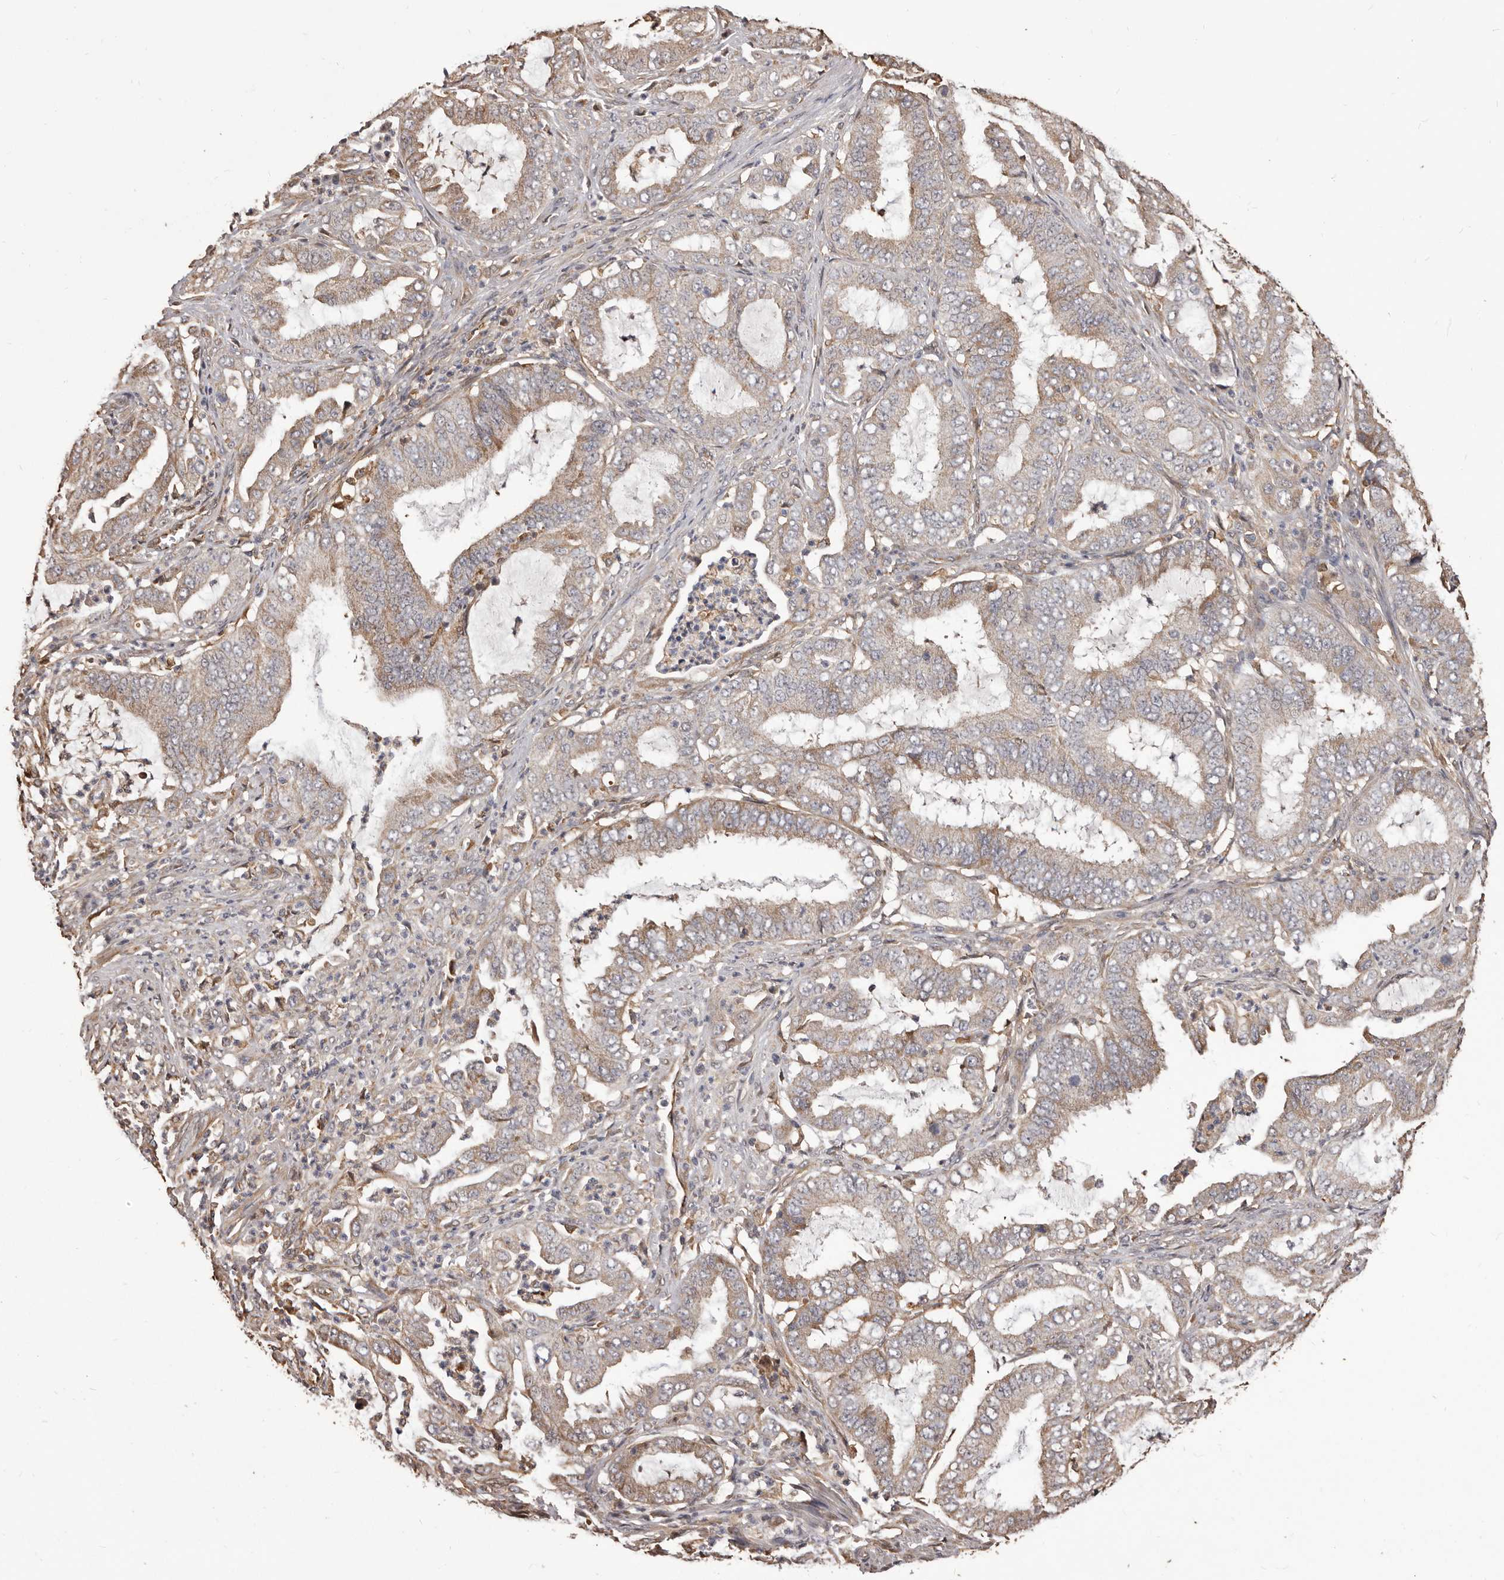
{"staining": {"intensity": "weak", "quantity": "<25%", "location": "cytoplasmic/membranous"}, "tissue": "endometrial cancer", "cell_type": "Tumor cells", "image_type": "cancer", "snomed": [{"axis": "morphology", "description": "Adenocarcinoma, NOS"}, {"axis": "topography", "description": "Endometrium"}], "caption": "Tumor cells show no significant expression in endometrial cancer (adenocarcinoma).", "gene": "ALPK1", "patient": {"sex": "female", "age": 51}}